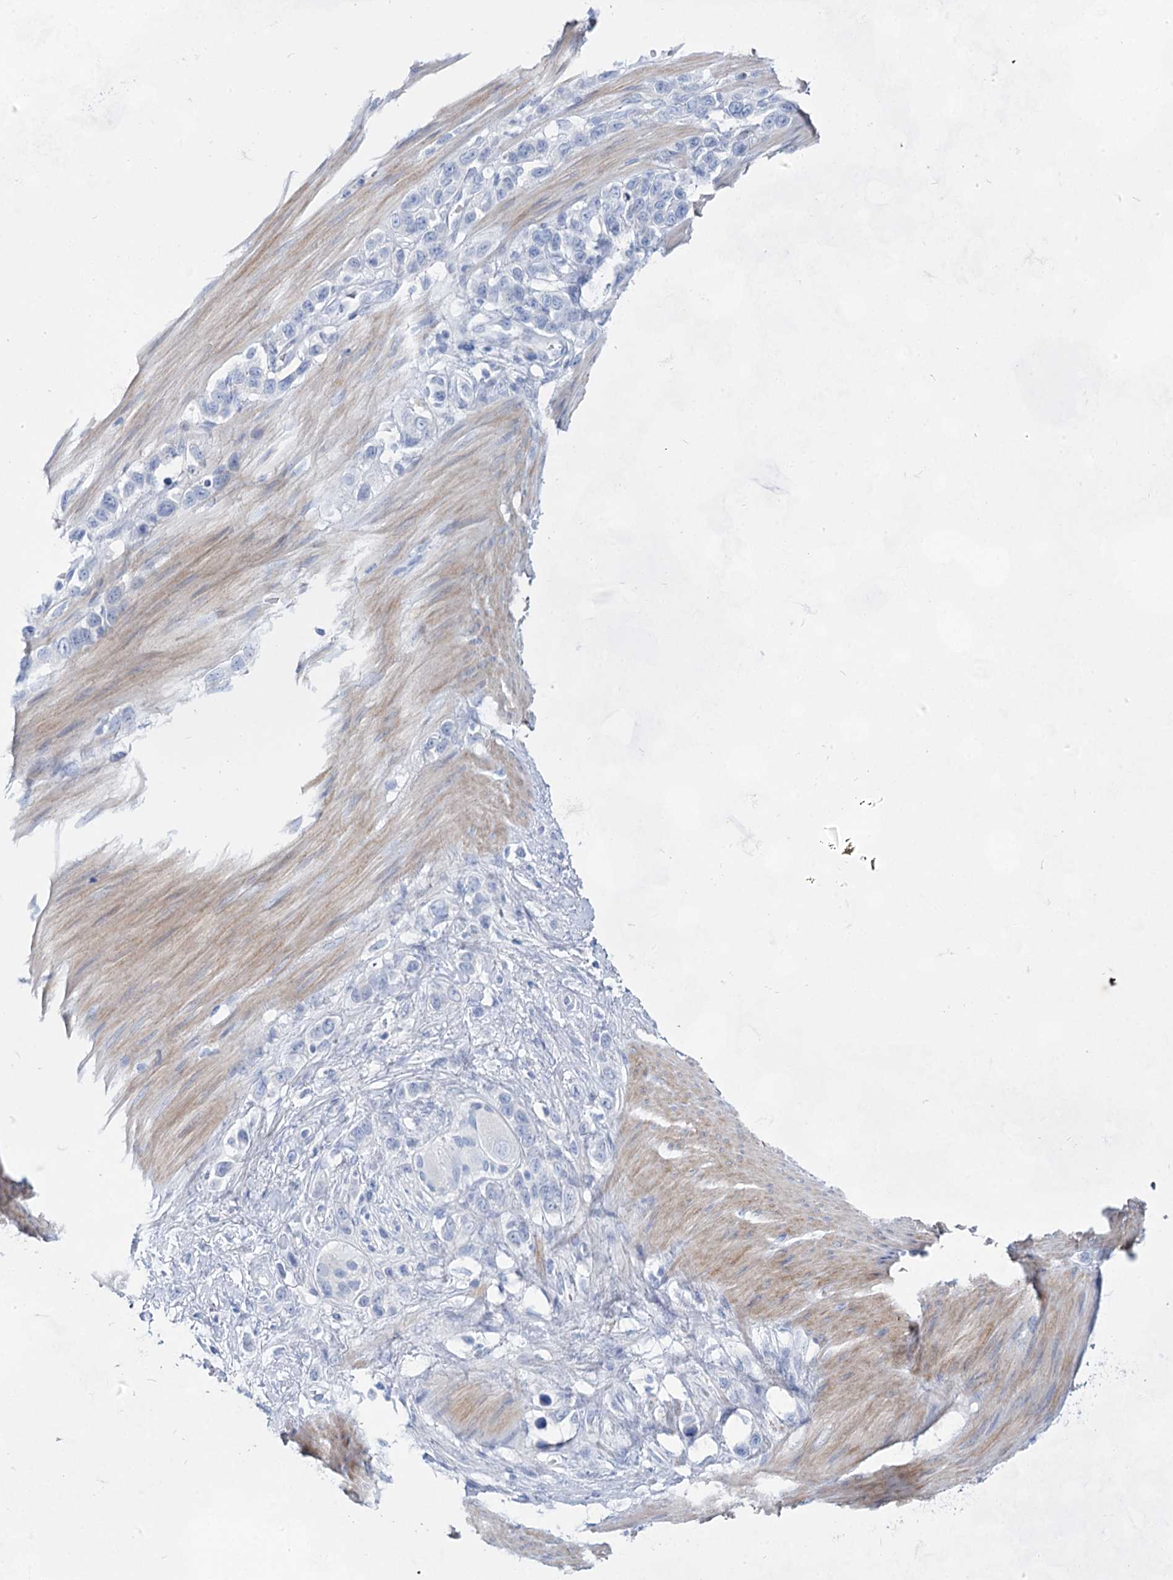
{"staining": {"intensity": "negative", "quantity": "none", "location": "none"}, "tissue": "stomach cancer", "cell_type": "Tumor cells", "image_type": "cancer", "snomed": [{"axis": "morphology", "description": "Adenocarcinoma, NOS"}, {"axis": "morphology", "description": "Adenocarcinoma, High grade"}, {"axis": "topography", "description": "Stomach, upper"}, {"axis": "topography", "description": "Stomach, lower"}], "caption": "This micrograph is of stomach cancer (adenocarcinoma (high-grade)) stained with immunohistochemistry to label a protein in brown with the nuclei are counter-stained blue. There is no staining in tumor cells.", "gene": "ACRV1", "patient": {"sex": "female", "age": 65}}